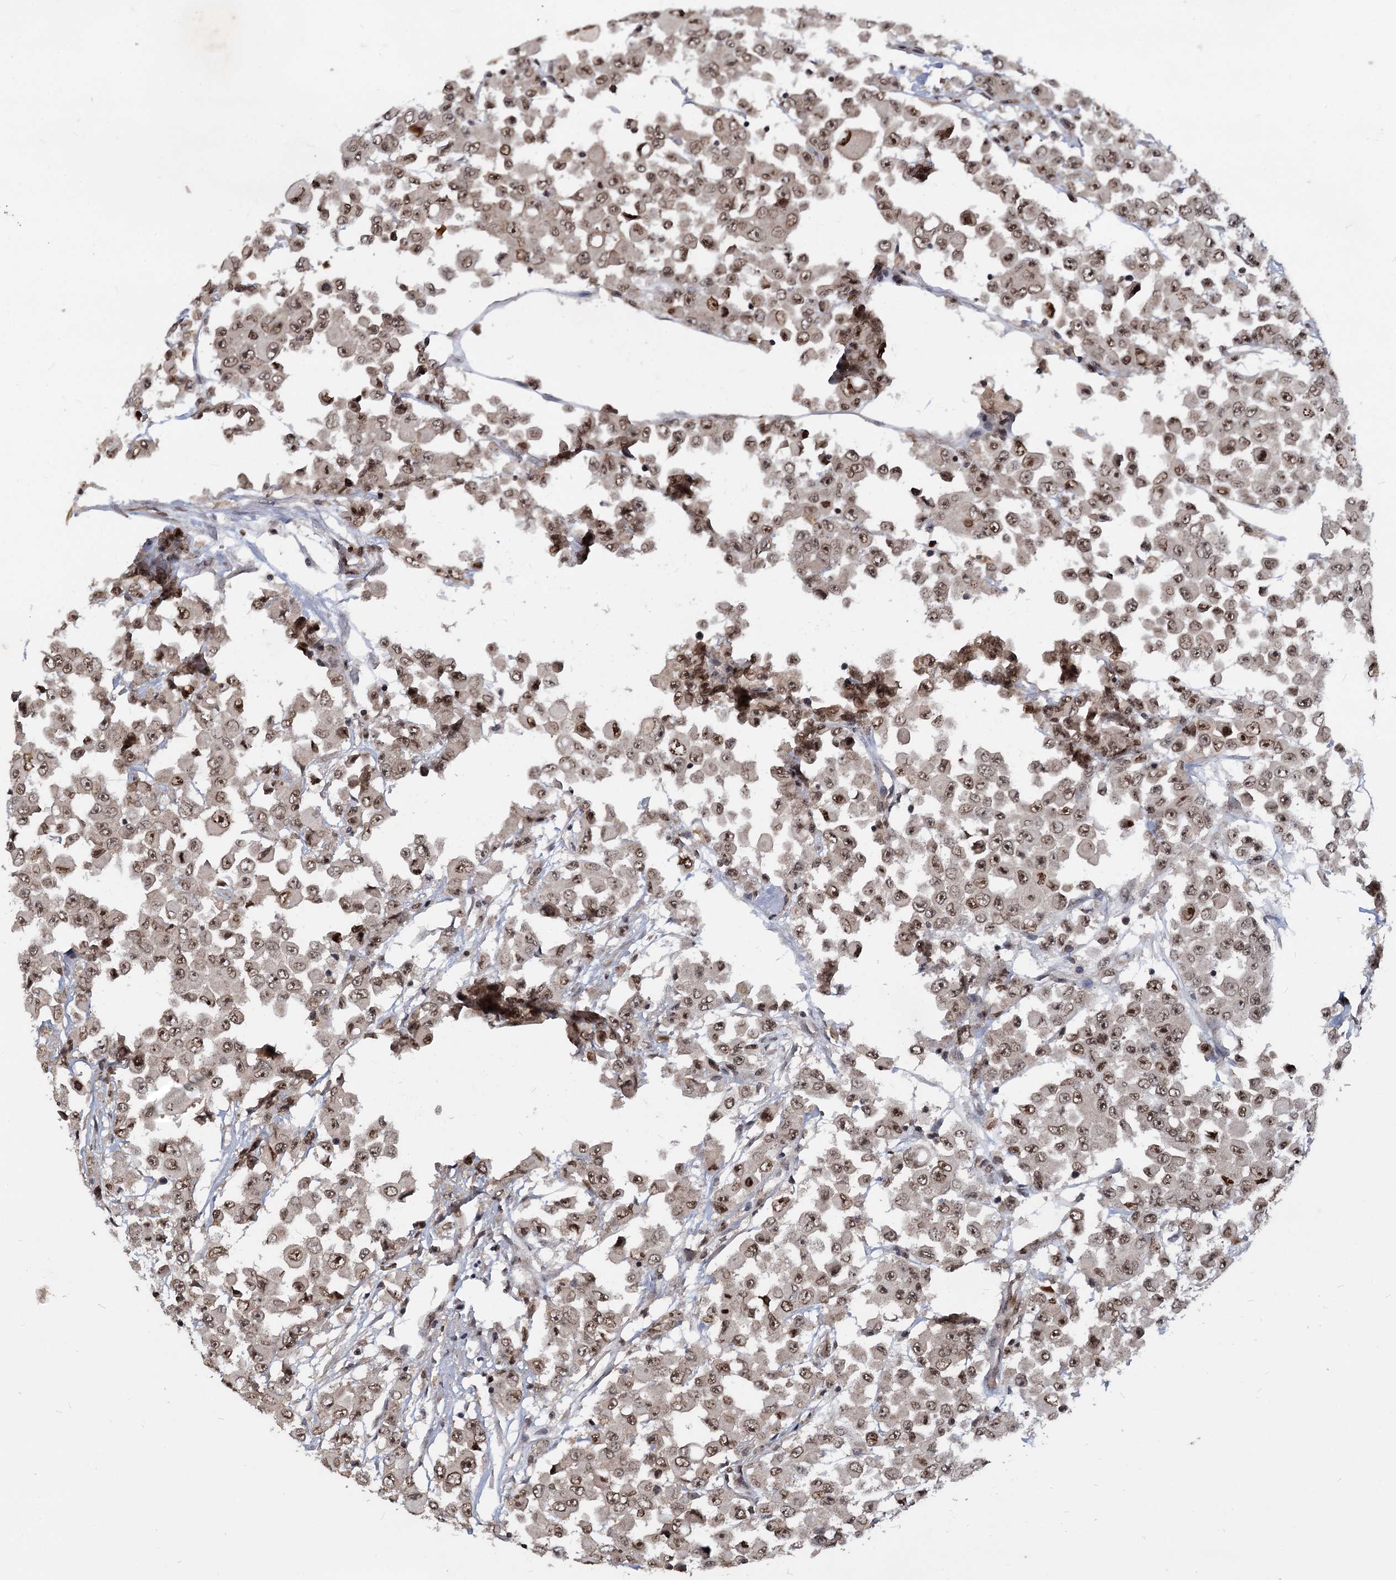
{"staining": {"intensity": "weak", "quantity": ">75%", "location": "nuclear"}, "tissue": "colorectal cancer", "cell_type": "Tumor cells", "image_type": "cancer", "snomed": [{"axis": "morphology", "description": "Adenocarcinoma, NOS"}, {"axis": "topography", "description": "Colon"}], "caption": "Adenocarcinoma (colorectal) stained with a protein marker demonstrates weak staining in tumor cells.", "gene": "FAM216B", "patient": {"sex": "male", "age": 51}}